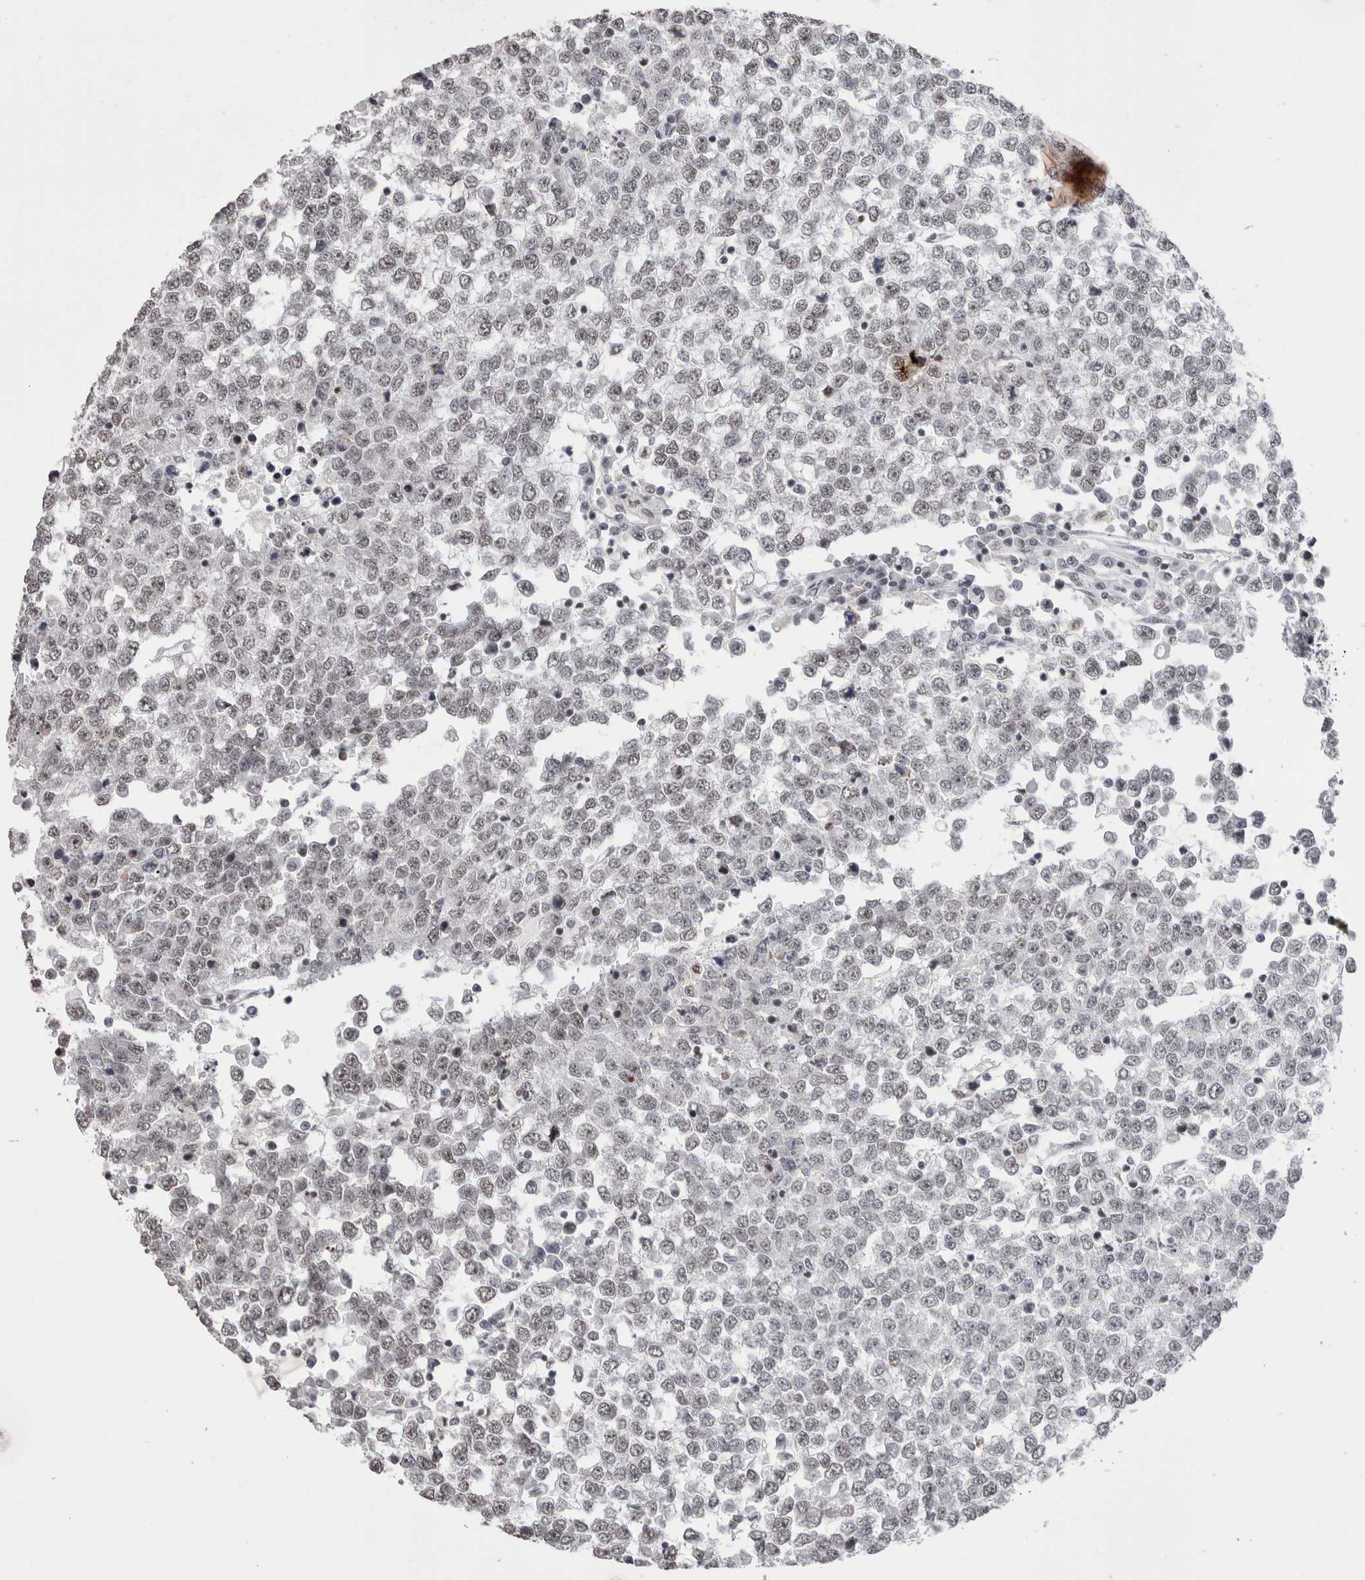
{"staining": {"intensity": "weak", "quantity": "<25%", "location": "nuclear"}, "tissue": "testis cancer", "cell_type": "Tumor cells", "image_type": "cancer", "snomed": [{"axis": "morphology", "description": "Seminoma, NOS"}, {"axis": "topography", "description": "Testis"}], "caption": "This image is of seminoma (testis) stained with immunohistochemistry to label a protein in brown with the nuclei are counter-stained blue. There is no positivity in tumor cells.", "gene": "SMC1A", "patient": {"sex": "male", "age": 65}}